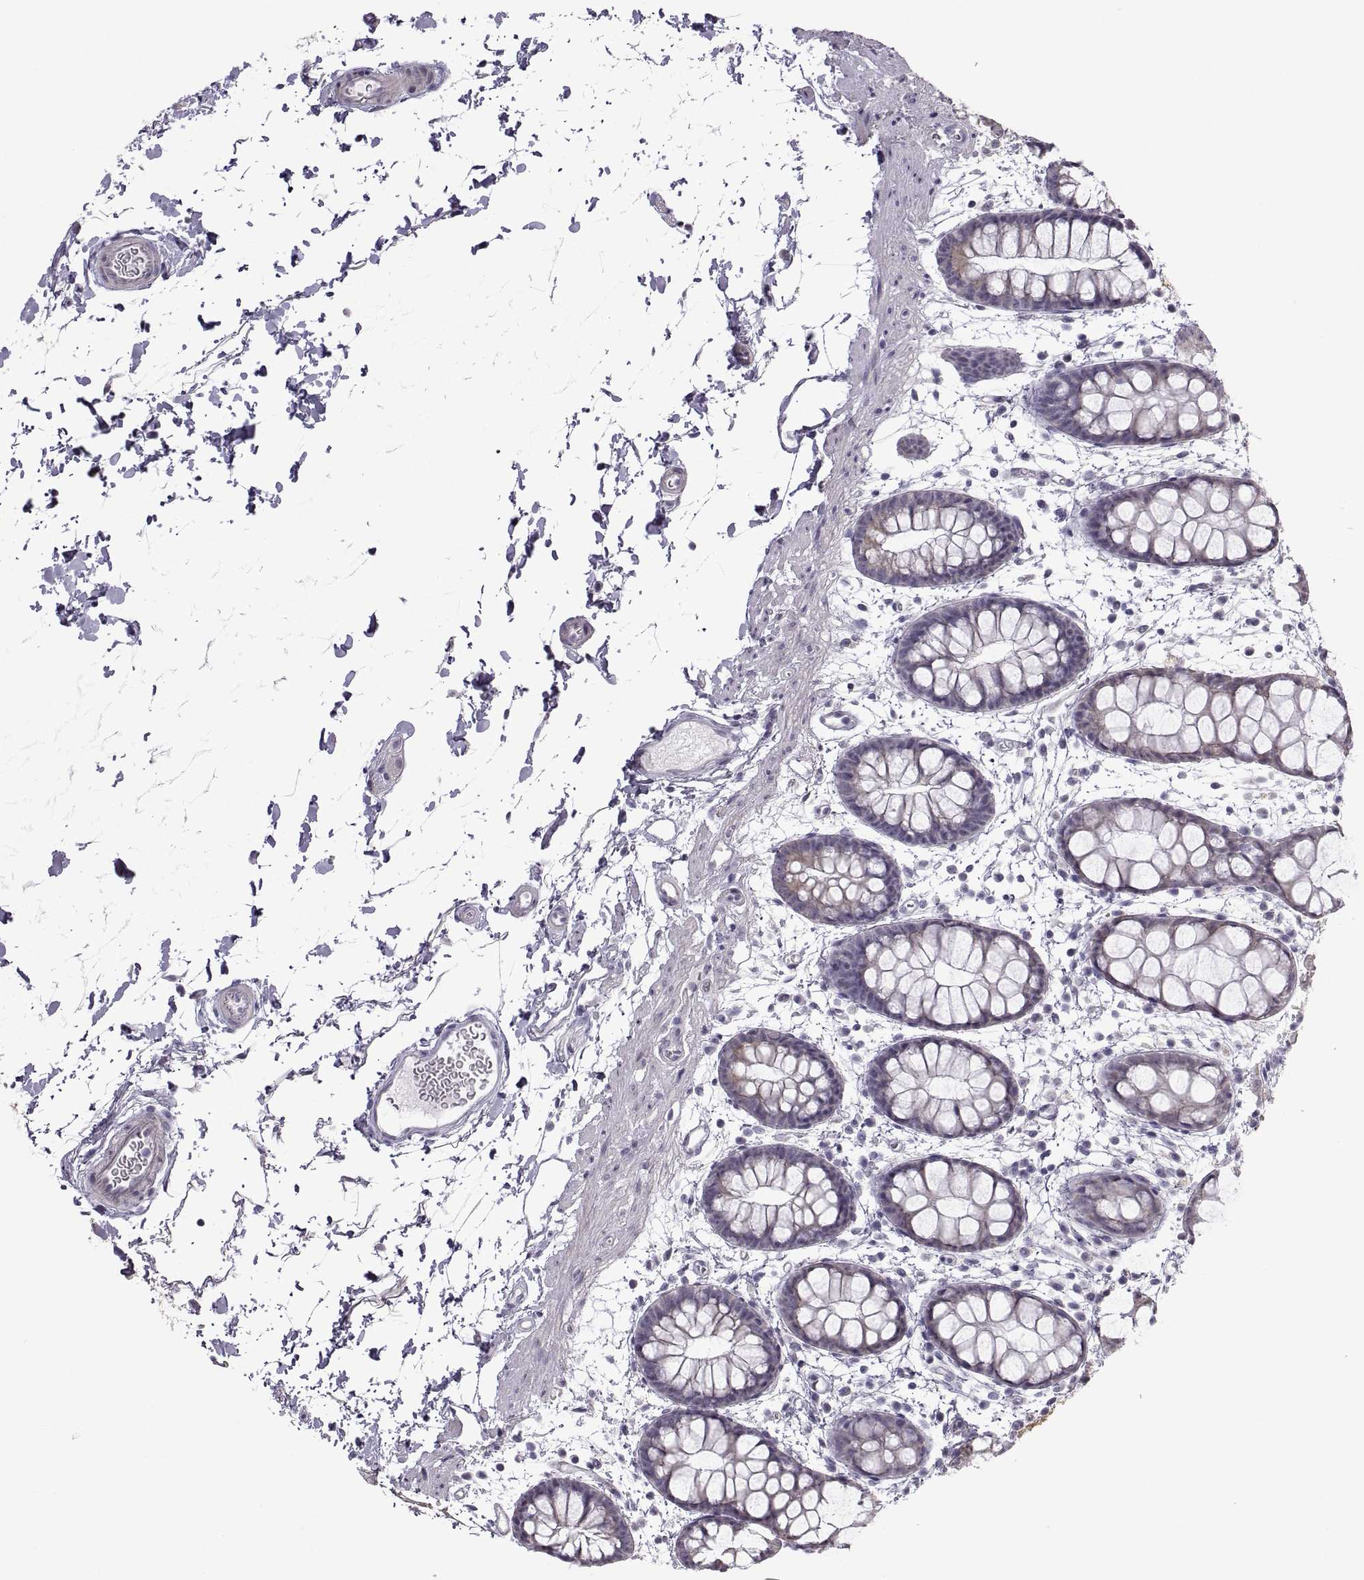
{"staining": {"intensity": "weak", "quantity": "<25%", "location": "cytoplasmic/membranous"}, "tissue": "rectum", "cell_type": "Glandular cells", "image_type": "normal", "snomed": [{"axis": "morphology", "description": "Normal tissue, NOS"}, {"axis": "topography", "description": "Rectum"}], "caption": "IHC of normal human rectum shows no staining in glandular cells. Brightfield microscopy of immunohistochemistry stained with DAB (3,3'-diaminobenzidine) (brown) and hematoxylin (blue), captured at high magnification.", "gene": "FAM170A", "patient": {"sex": "male", "age": 57}}